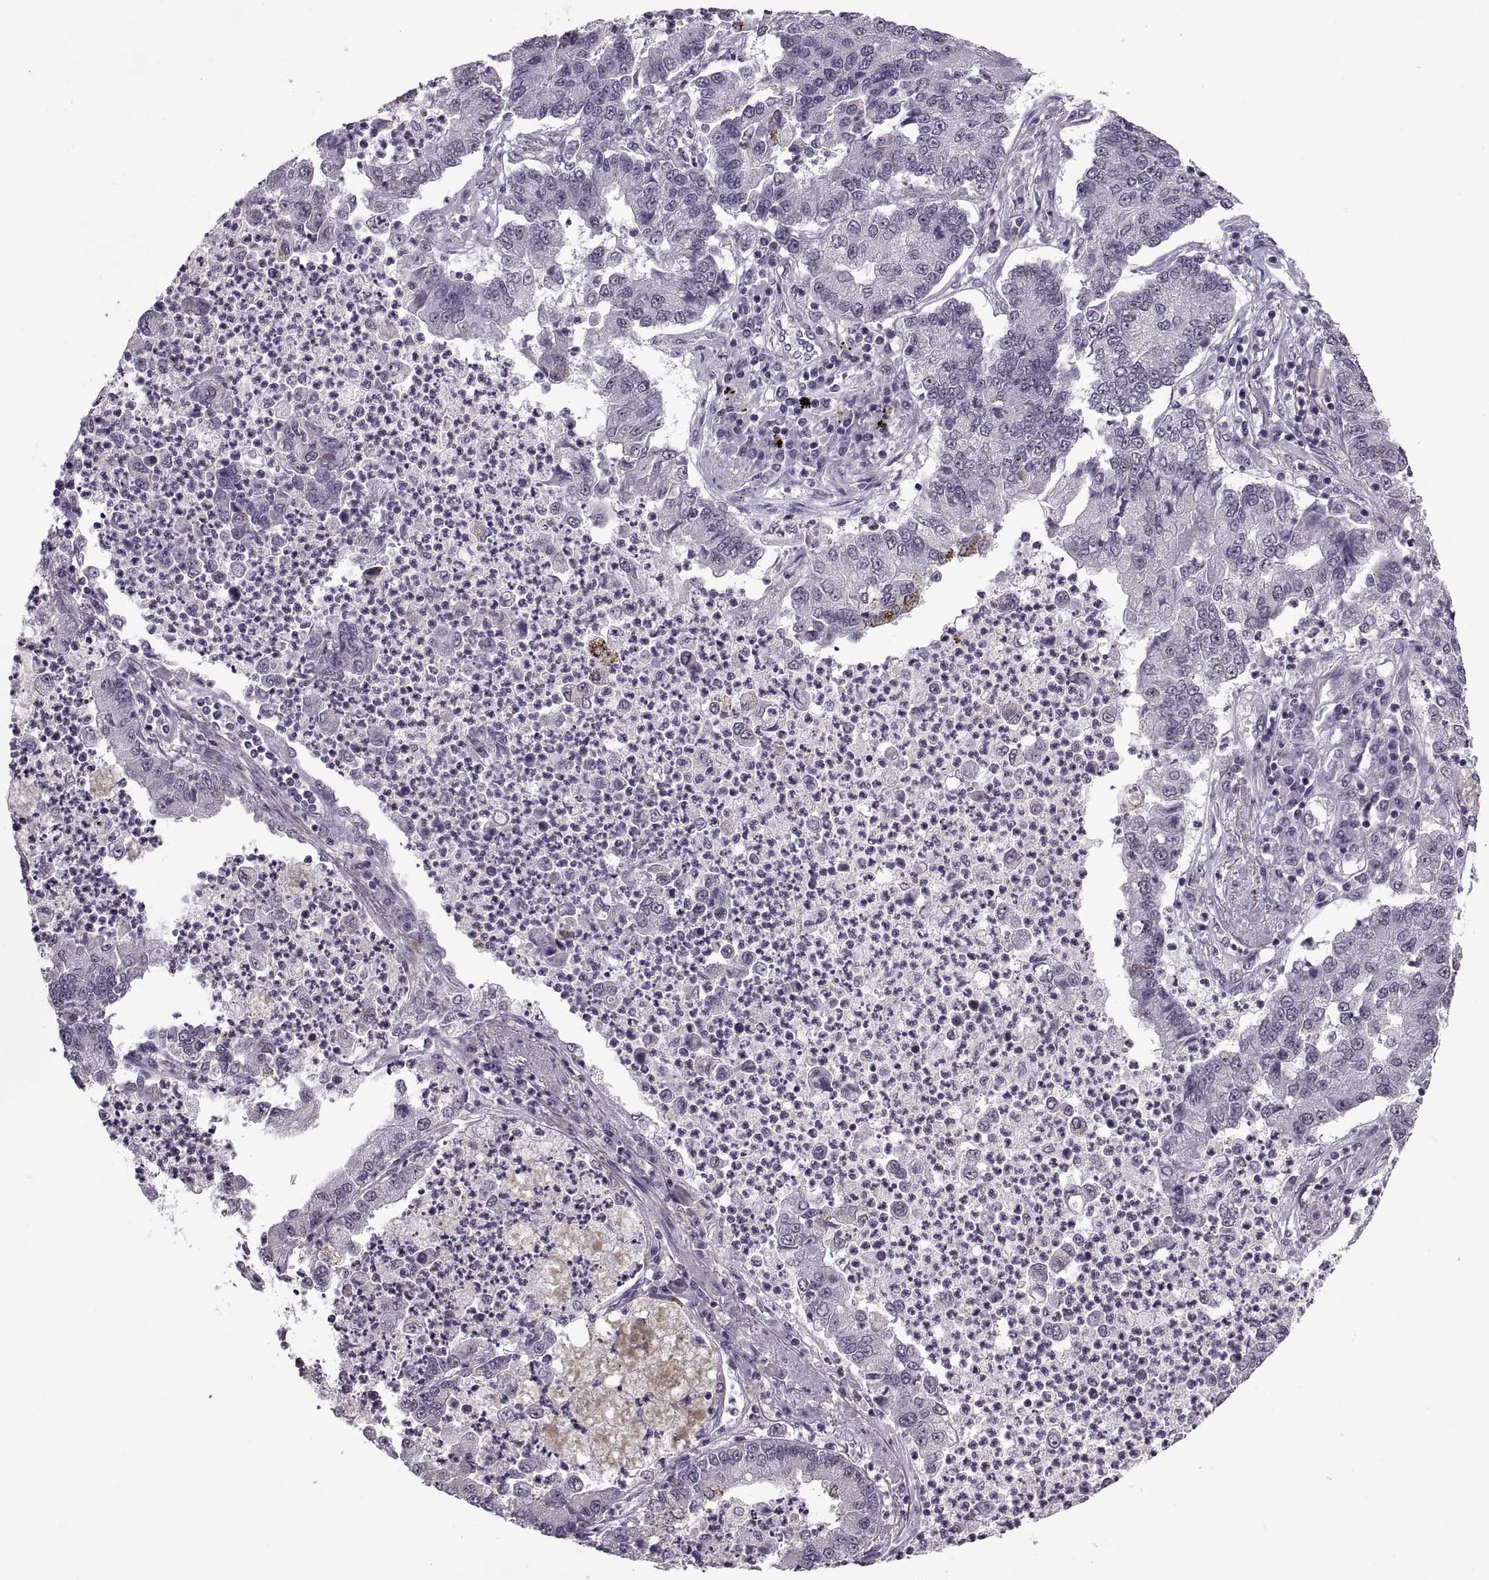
{"staining": {"intensity": "negative", "quantity": "none", "location": "none"}, "tissue": "lung cancer", "cell_type": "Tumor cells", "image_type": "cancer", "snomed": [{"axis": "morphology", "description": "Adenocarcinoma, NOS"}, {"axis": "topography", "description": "Lung"}], "caption": "Tumor cells are negative for protein expression in human adenocarcinoma (lung).", "gene": "OTP", "patient": {"sex": "female", "age": 57}}